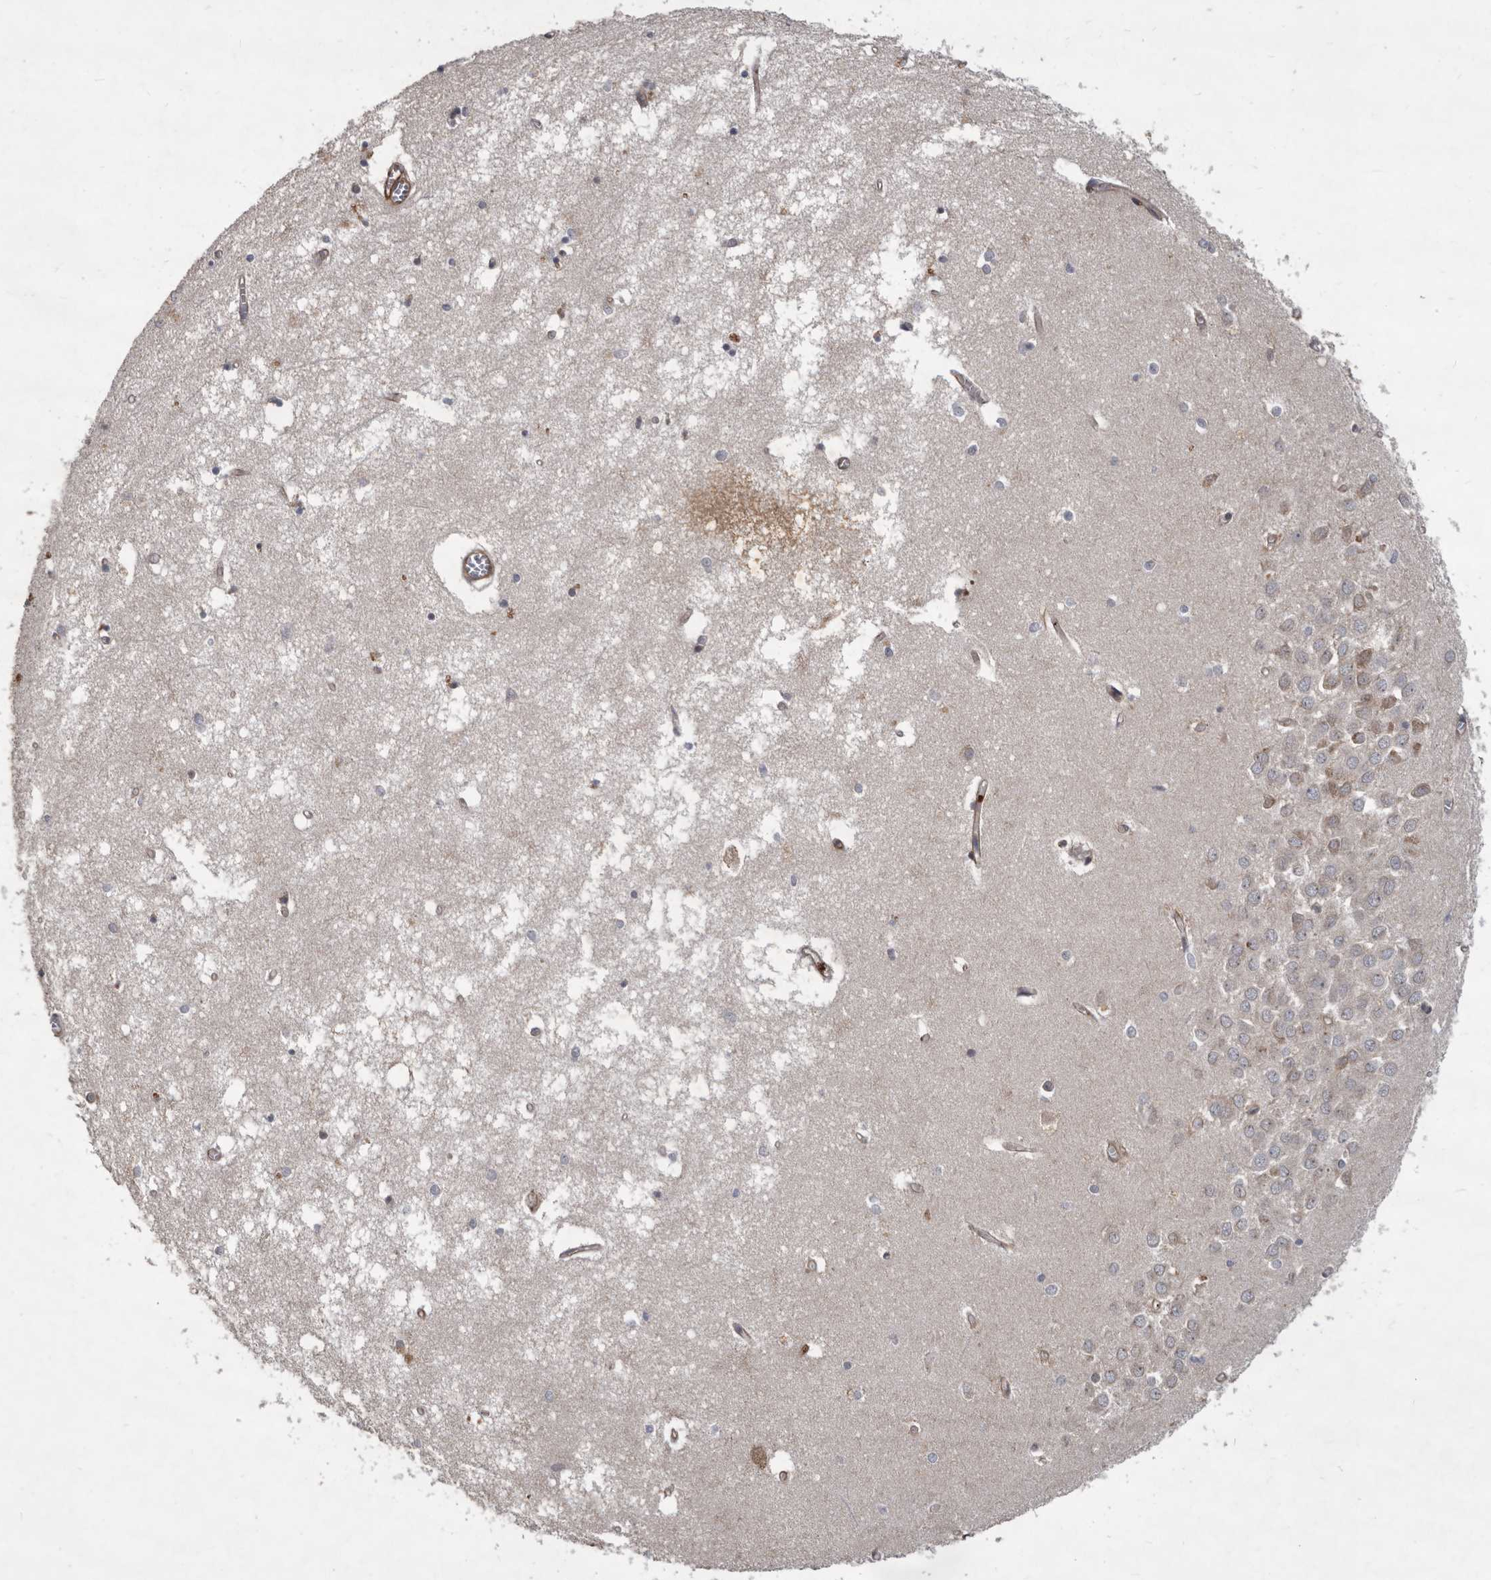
{"staining": {"intensity": "negative", "quantity": "none", "location": "none"}, "tissue": "hippocampus", "cell_type": "Glial cells", "image_type": "normal", "snomed": [{"axis": "morphology", "description": "Normal tissue, NOS"}, {"axis": "topography", "description": "Hippocampus"}], "caption": "High magnification brightfield microscopy of unremarkable hippocampus stained with DAB (3,3'-diaminobenzidine) (brown) and counterstained with hematoxylin (blue): glial cells show no significant staining. The staining is performed using DAB (3,3'-diaminobenzidine) brown chromogen with nuclei counter-stained in using hematoxylin.", "gene": "DNAJC28", "patient": {"sex": "male", "age": 70}}